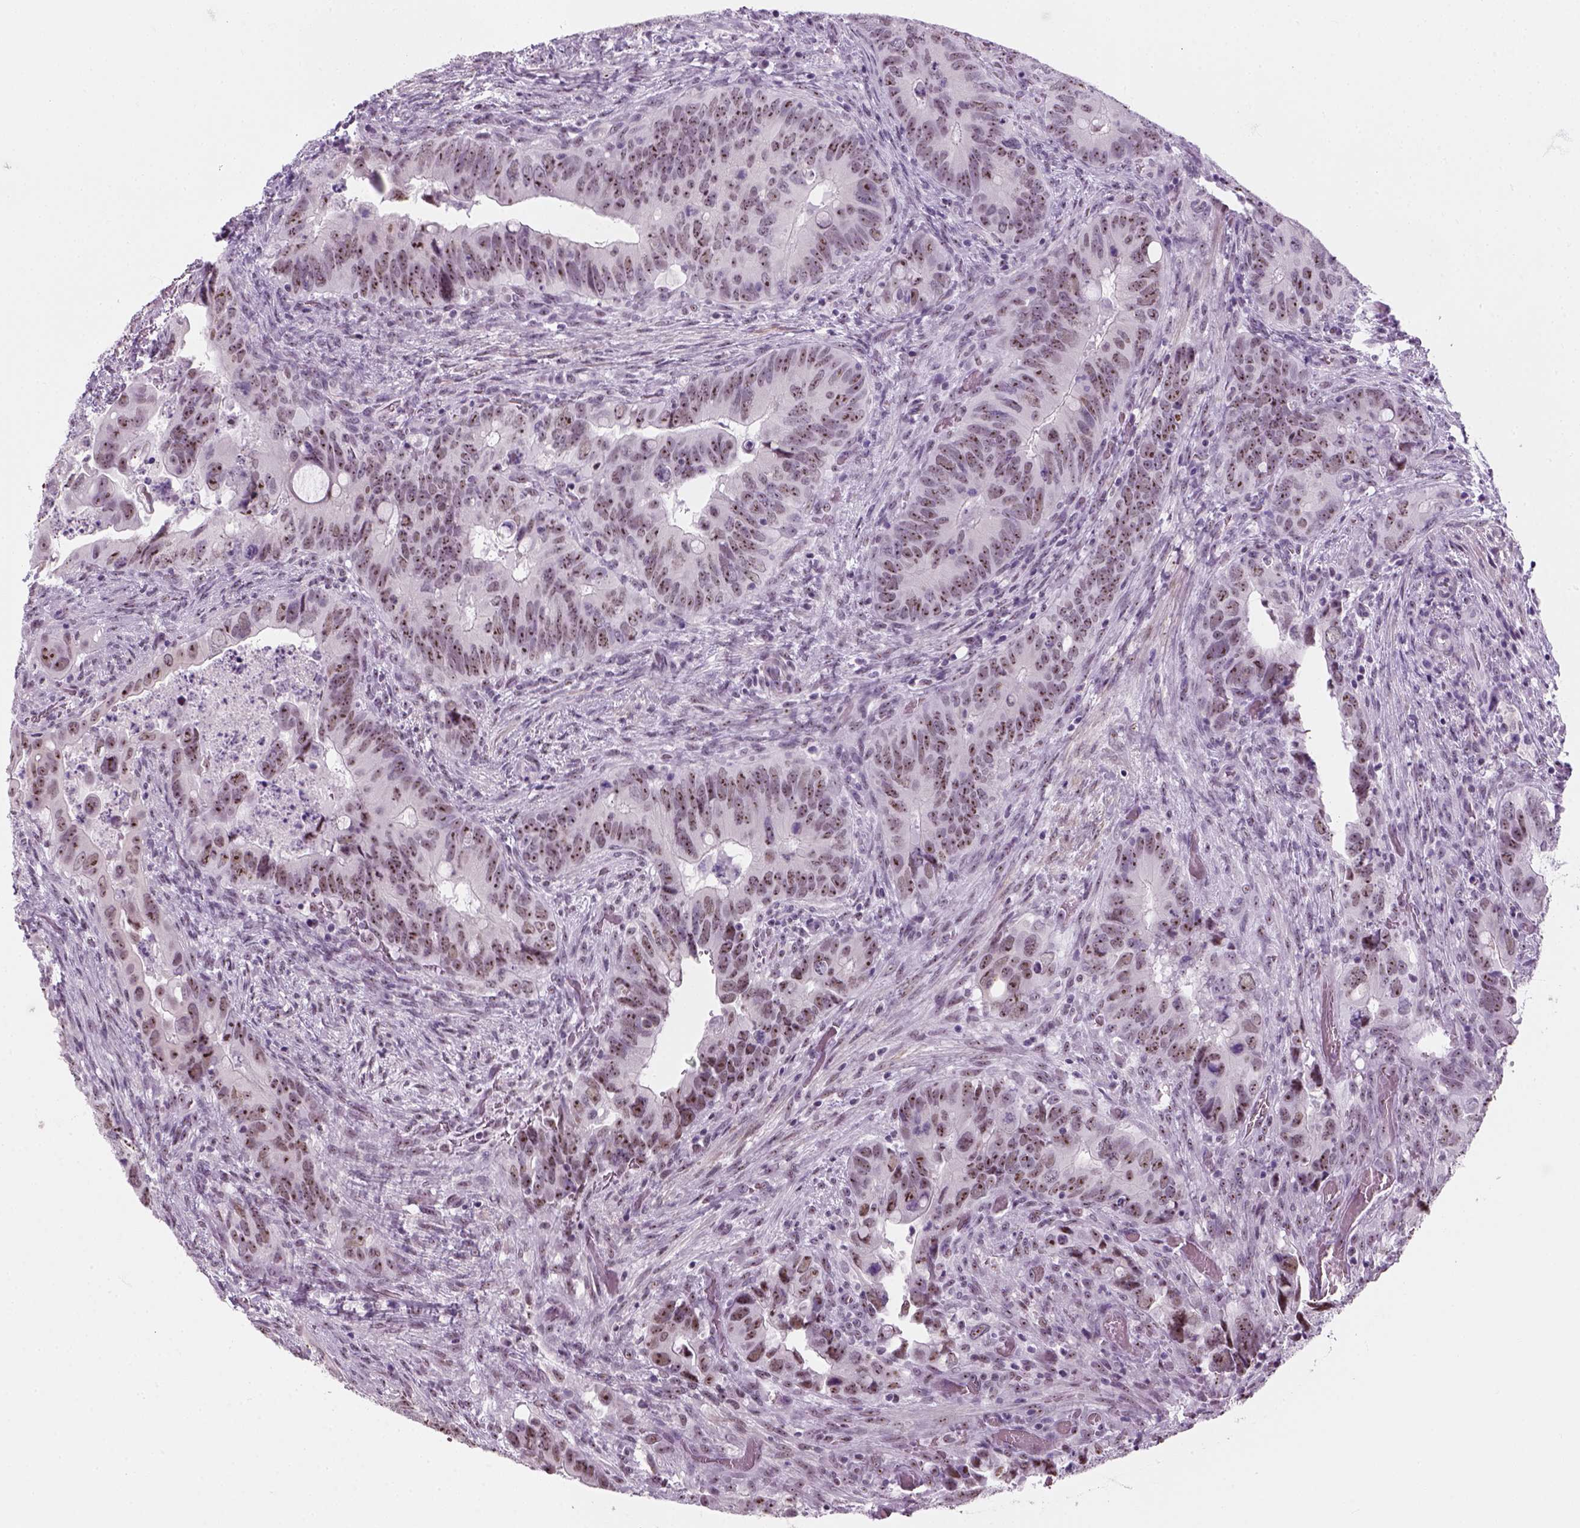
{"staining": {"intensity": "weak", "quantity": "25%-75%", "location": "nuclear"}, "tissue": "colorectal cancer", "cell_type": "Tumor cells", "image_type": "cancer", "snomed": [{"axis": "morphology", "description": "Adenocarcinoma, NOS"}, {"axis": "topography", "description": "Rectum"}], "caption": "Colorectal cancer stained with IHC shows weak nuclear expression in approximately 25%-75% of tumor cells. The protein is shown in brown color, while the nuclei are stained blue.", "gene": "ZNF865", "patient": {"sex": "male", "age": 78}}